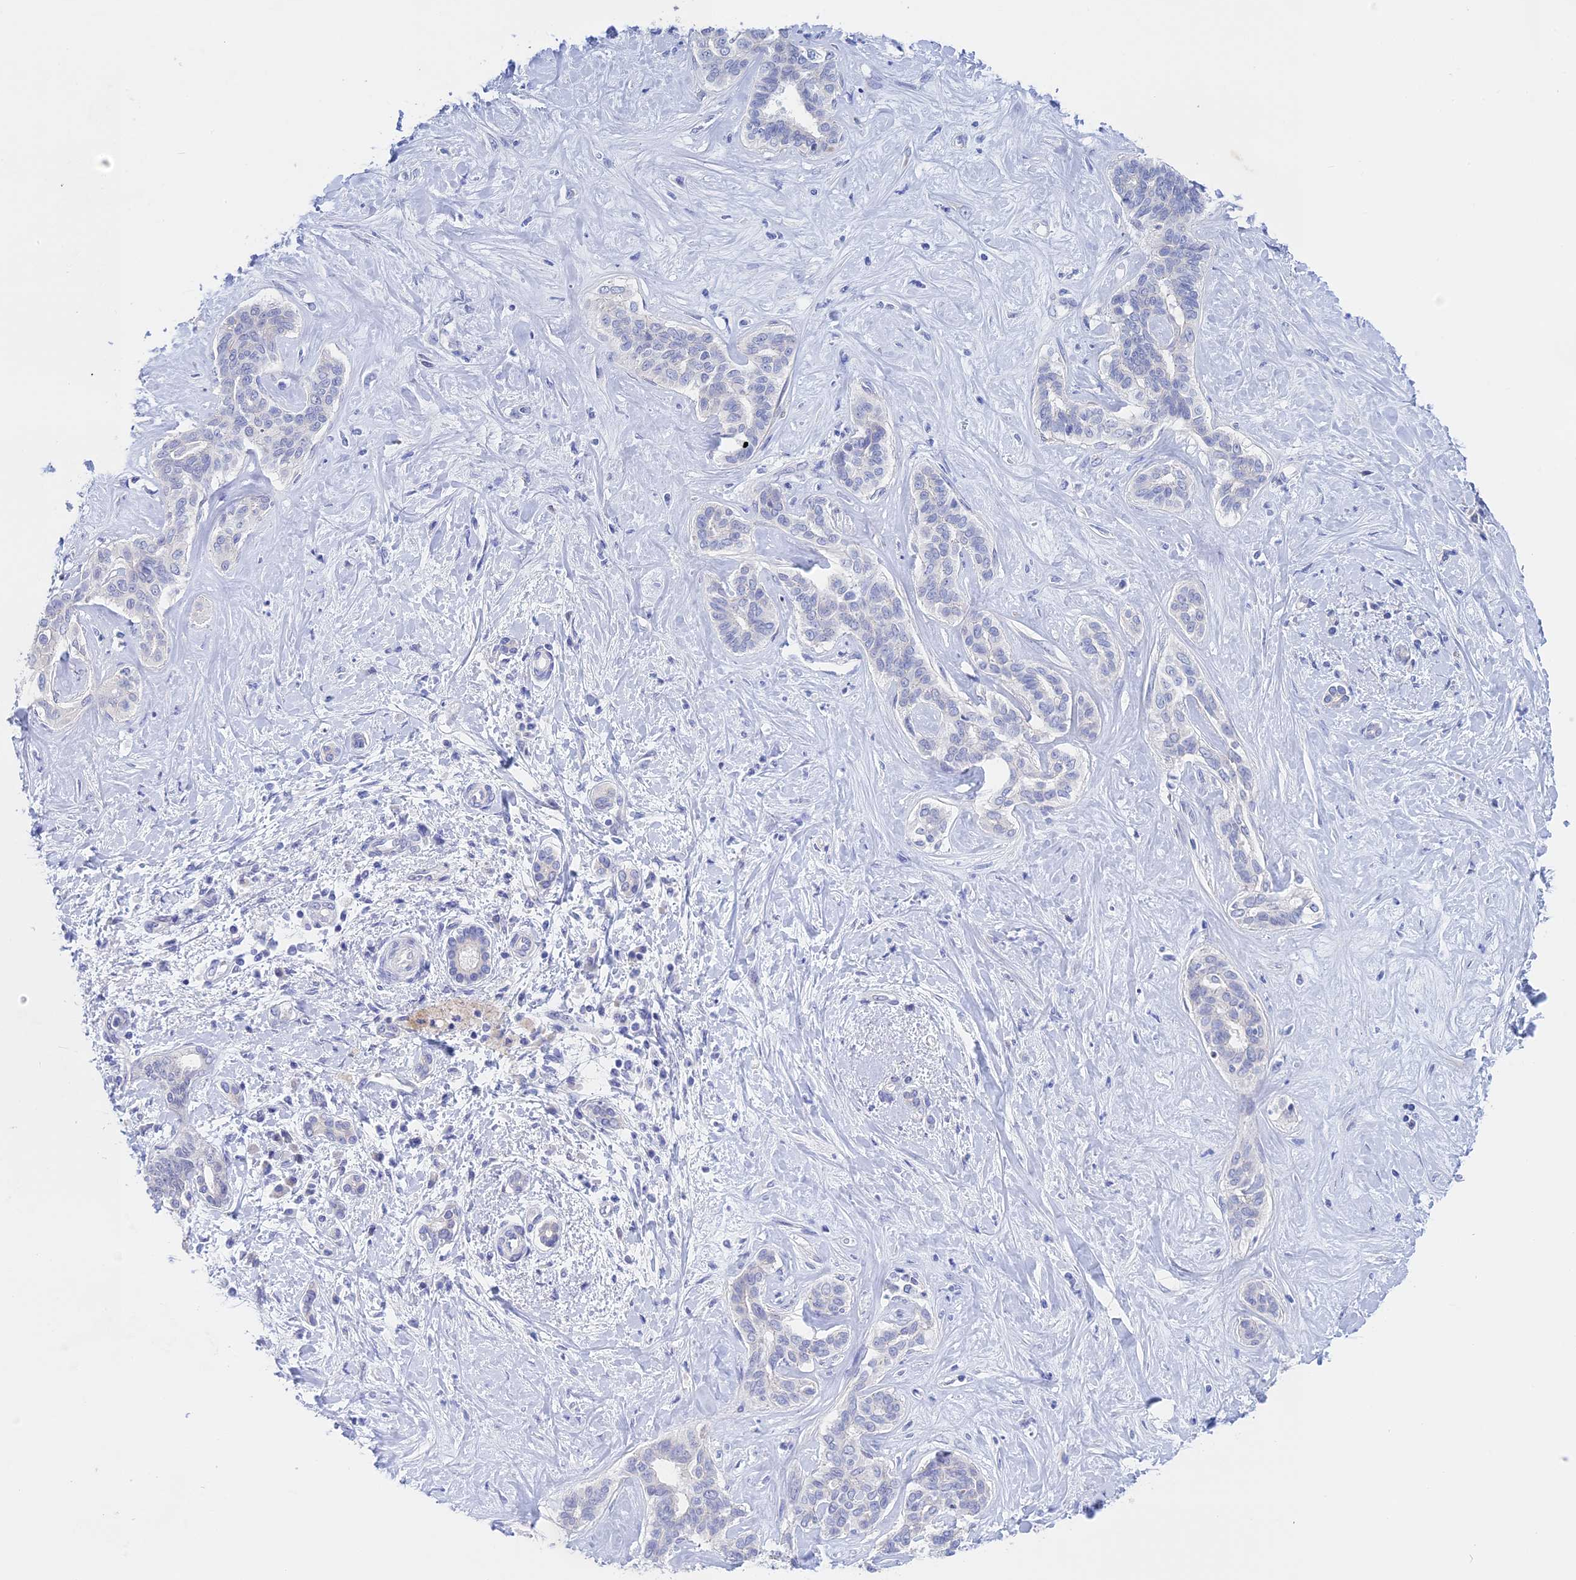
{"staining": {"intensity": "negative", "quantity": "none", "location": "none"}, "tissue": "liver cancer", "cell_type": "Tumor cells", "image_type": "cancer", "snomed": [{"axis": "morphology", "description": "Cholangiocarcinoma"}, {"axis": "topography", "description": "Liver"}], "caption": "DAB immunohistochemical staining of human cholangiocarcinoma (liver) shows no significant positivity in tumor cells. (DAB IHC visualized using brightfield microscopy, high magnification).", "gene": "BTBD19", "patient": {"sex": "female", "age": 77}}